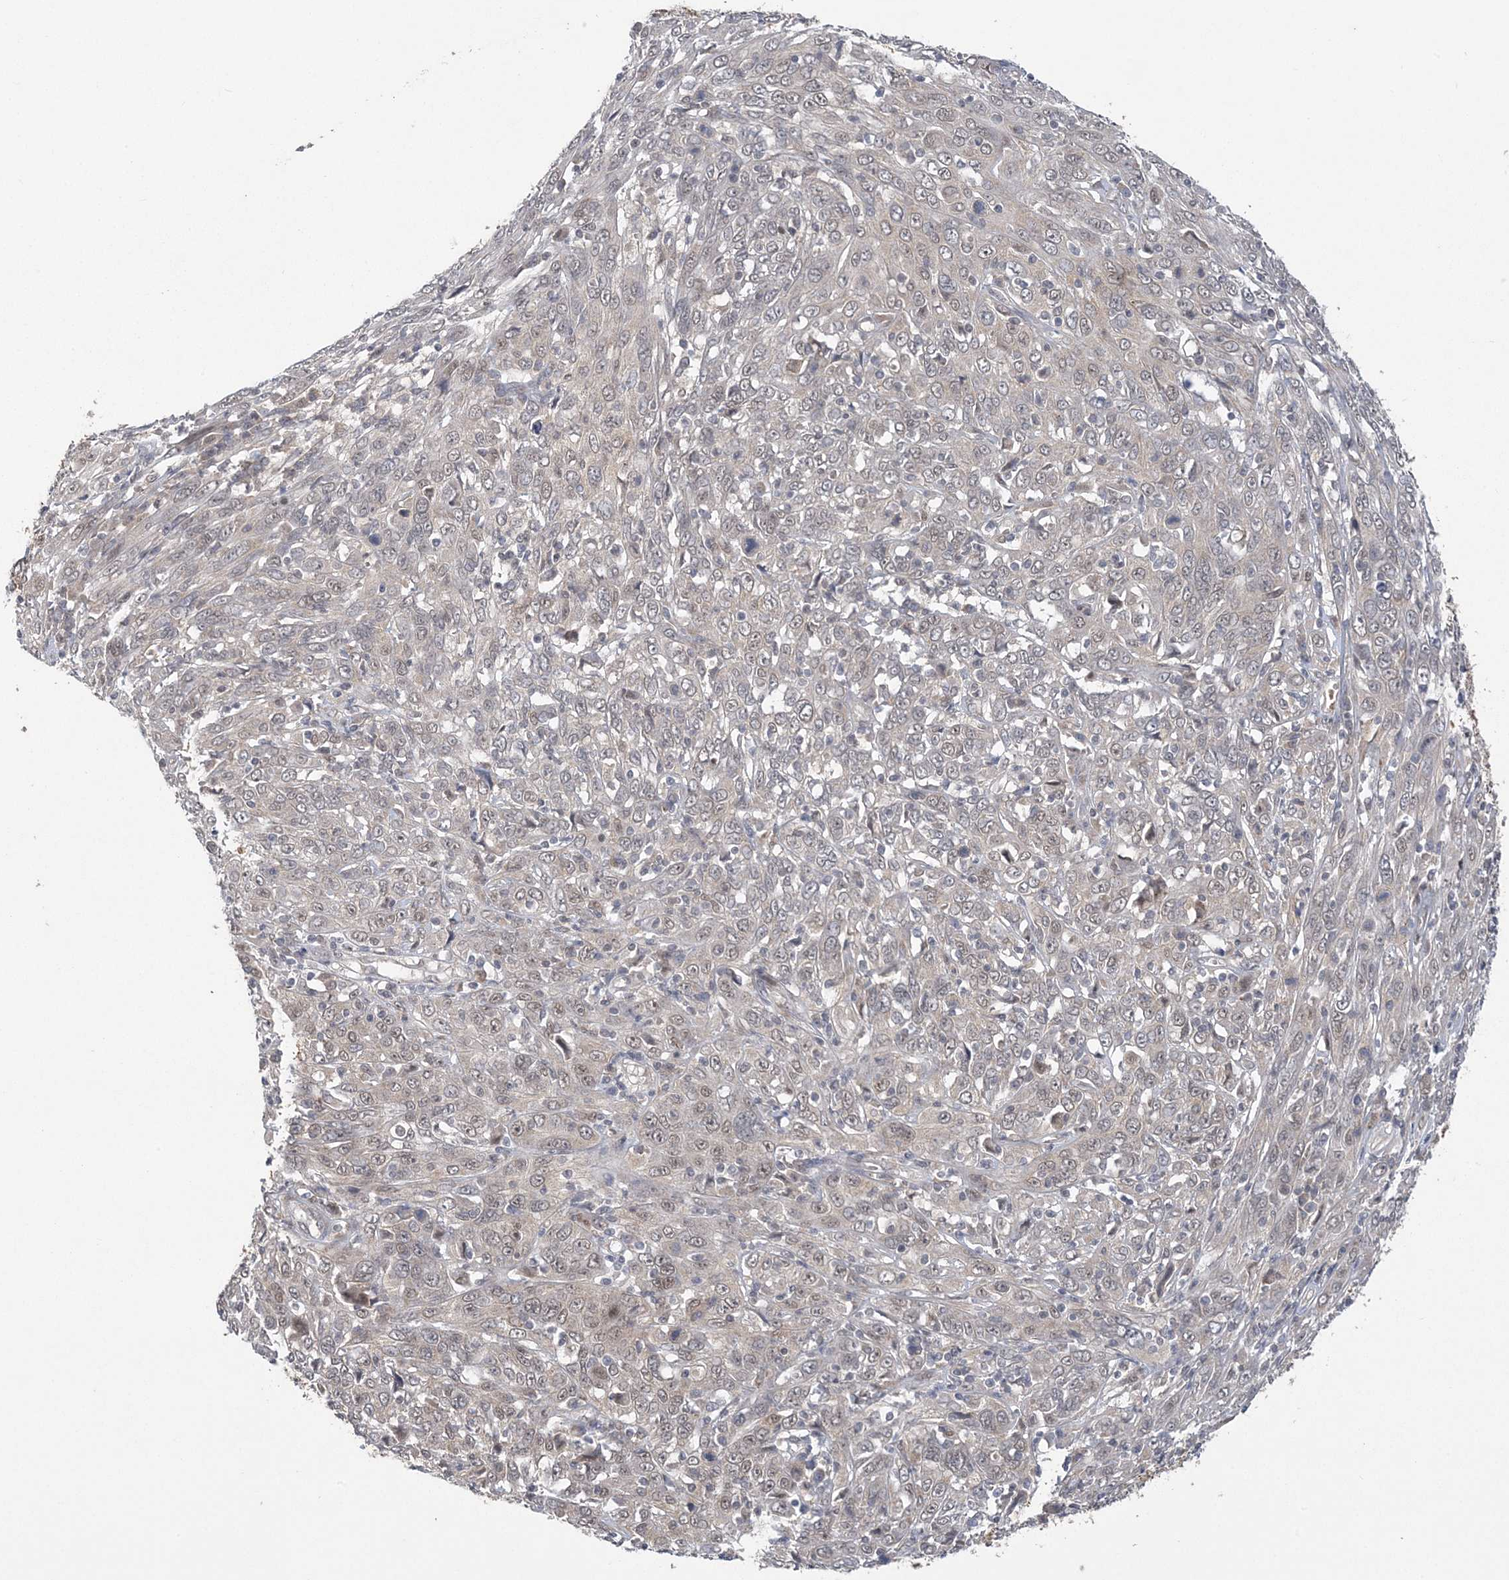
{"staining": {"intensity": "weak", "quantity": "<25%", "location": "nuclear"}, "tissue": "cervical cancer", "cell_type": "Tumor cells", "image_type": "cancer", "snomed": [{"axis": "morphology", "description": "Squamous cell carcinoma, NOS"}, {"axis": "topography", "description": "Cervix"}], "caption": "Tumor cells show no significant expression in cervical cancer.", "gene": "ZBTB7A", "patient": {"sex": "female", "age": 46}}